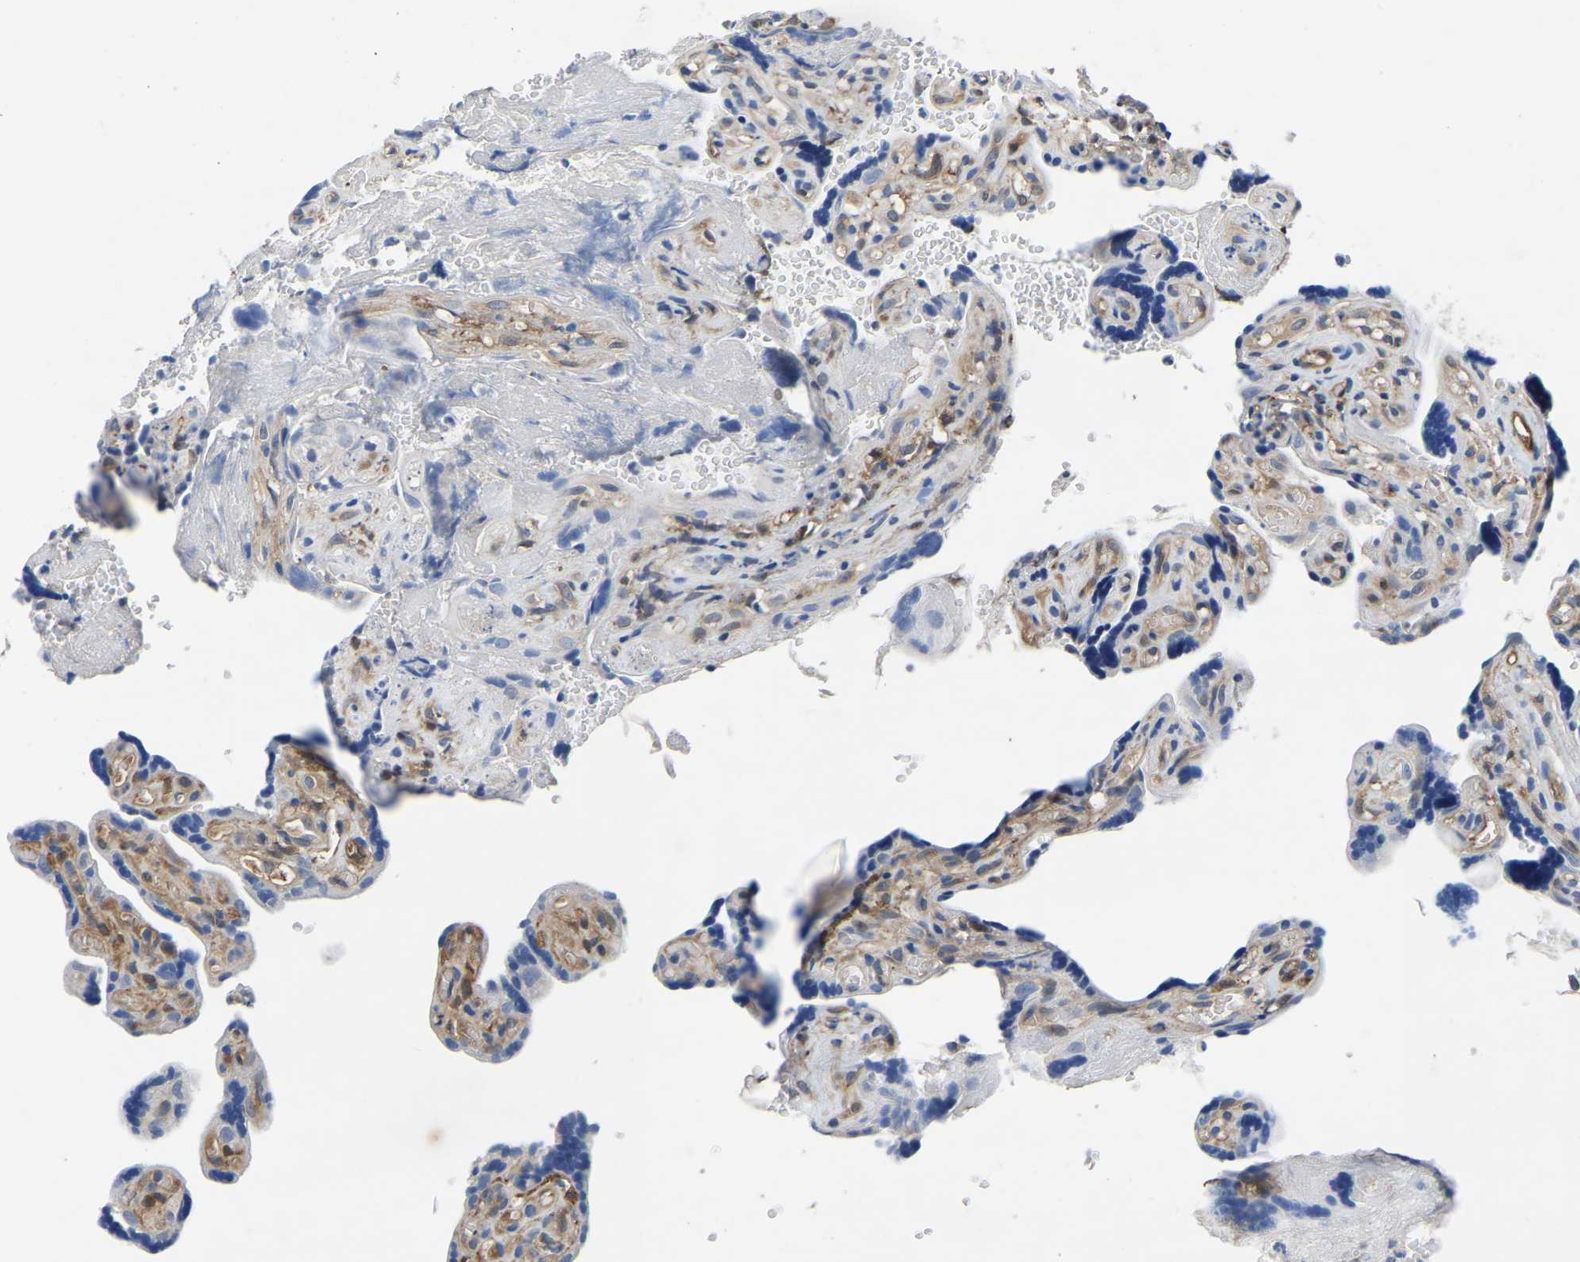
{"staining": {"intensity": "weak", "quantity": "<25%", "location": "cytoplasmic/membranous"}, "tissue": "placenta", "cell_type": "Decidual cells", "image_type": "normal", "snomed": [{"axis": "morphology", "description": "Normal tissue, NOS"}, {"axis": "topography", "description": "Placenta"}], "caption": "Immunohistochemistry micrograph of benign human placenta stained for a protein (brown), which demonstrates no expression in decidual cells. Nuclei are stained in blue.", "gene": "ATG2B", "patient": {"sex": "female", "age": 30}}